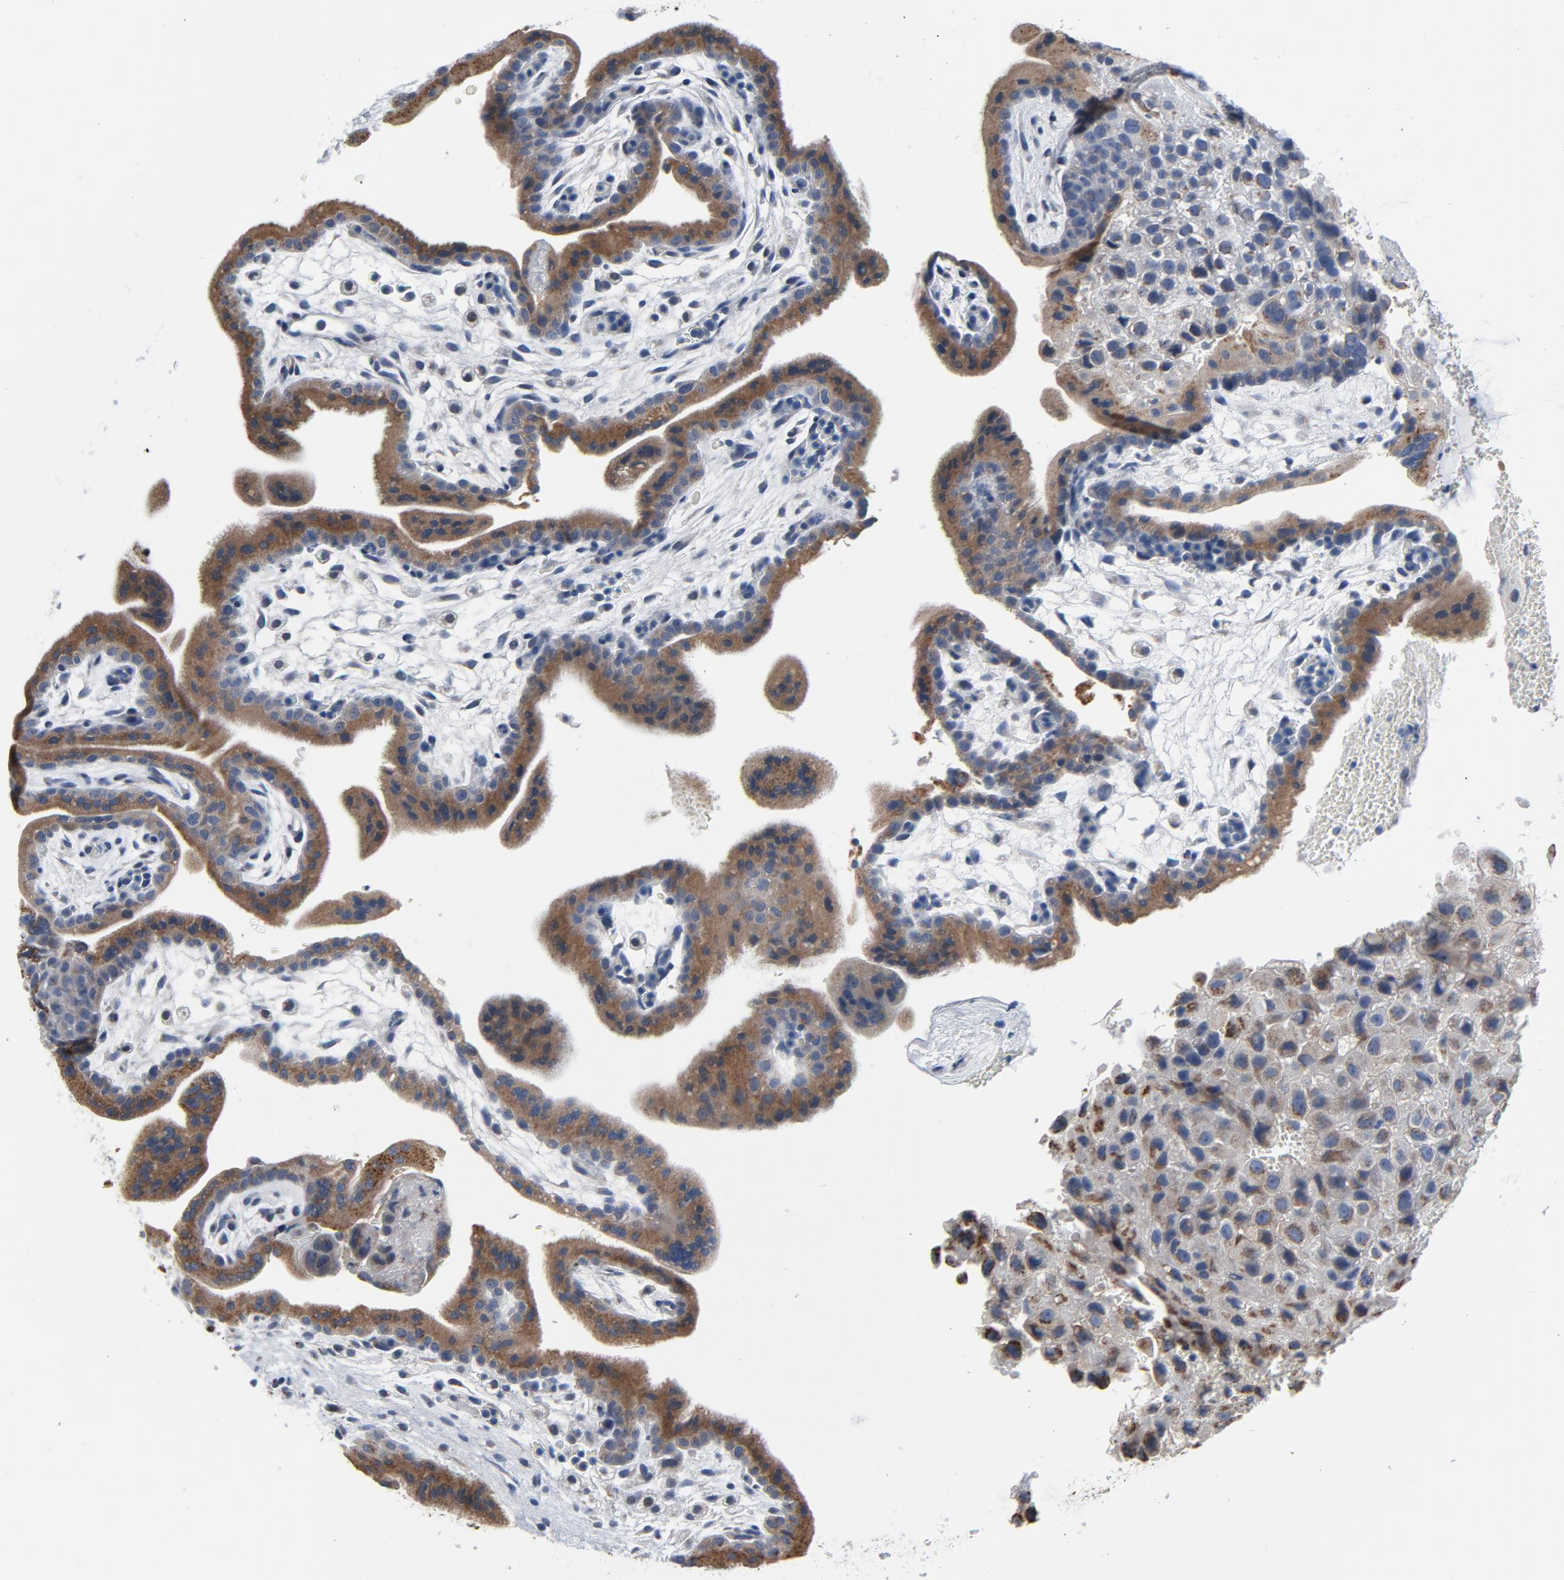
{"staining": {"intensity": "strong", "quantity": "25%-75%", "location": "cytoplasmic/membranous"}, "tissue": "placenta", "cell_type": "Decidual cells", "image_type": "normal", "snomed": [{"axis": "morphology", "description": "Normal tissue, NOS"}, {"axis": "topography", "description": "Placenta"}], "caption": "Unremarkable placenta displays strong cytoplasmic/membranous positivity in approximately 25%-75% of decidual cells.", "gene": "YIPF6", "patient": {"sex": "female", "age": 35}}